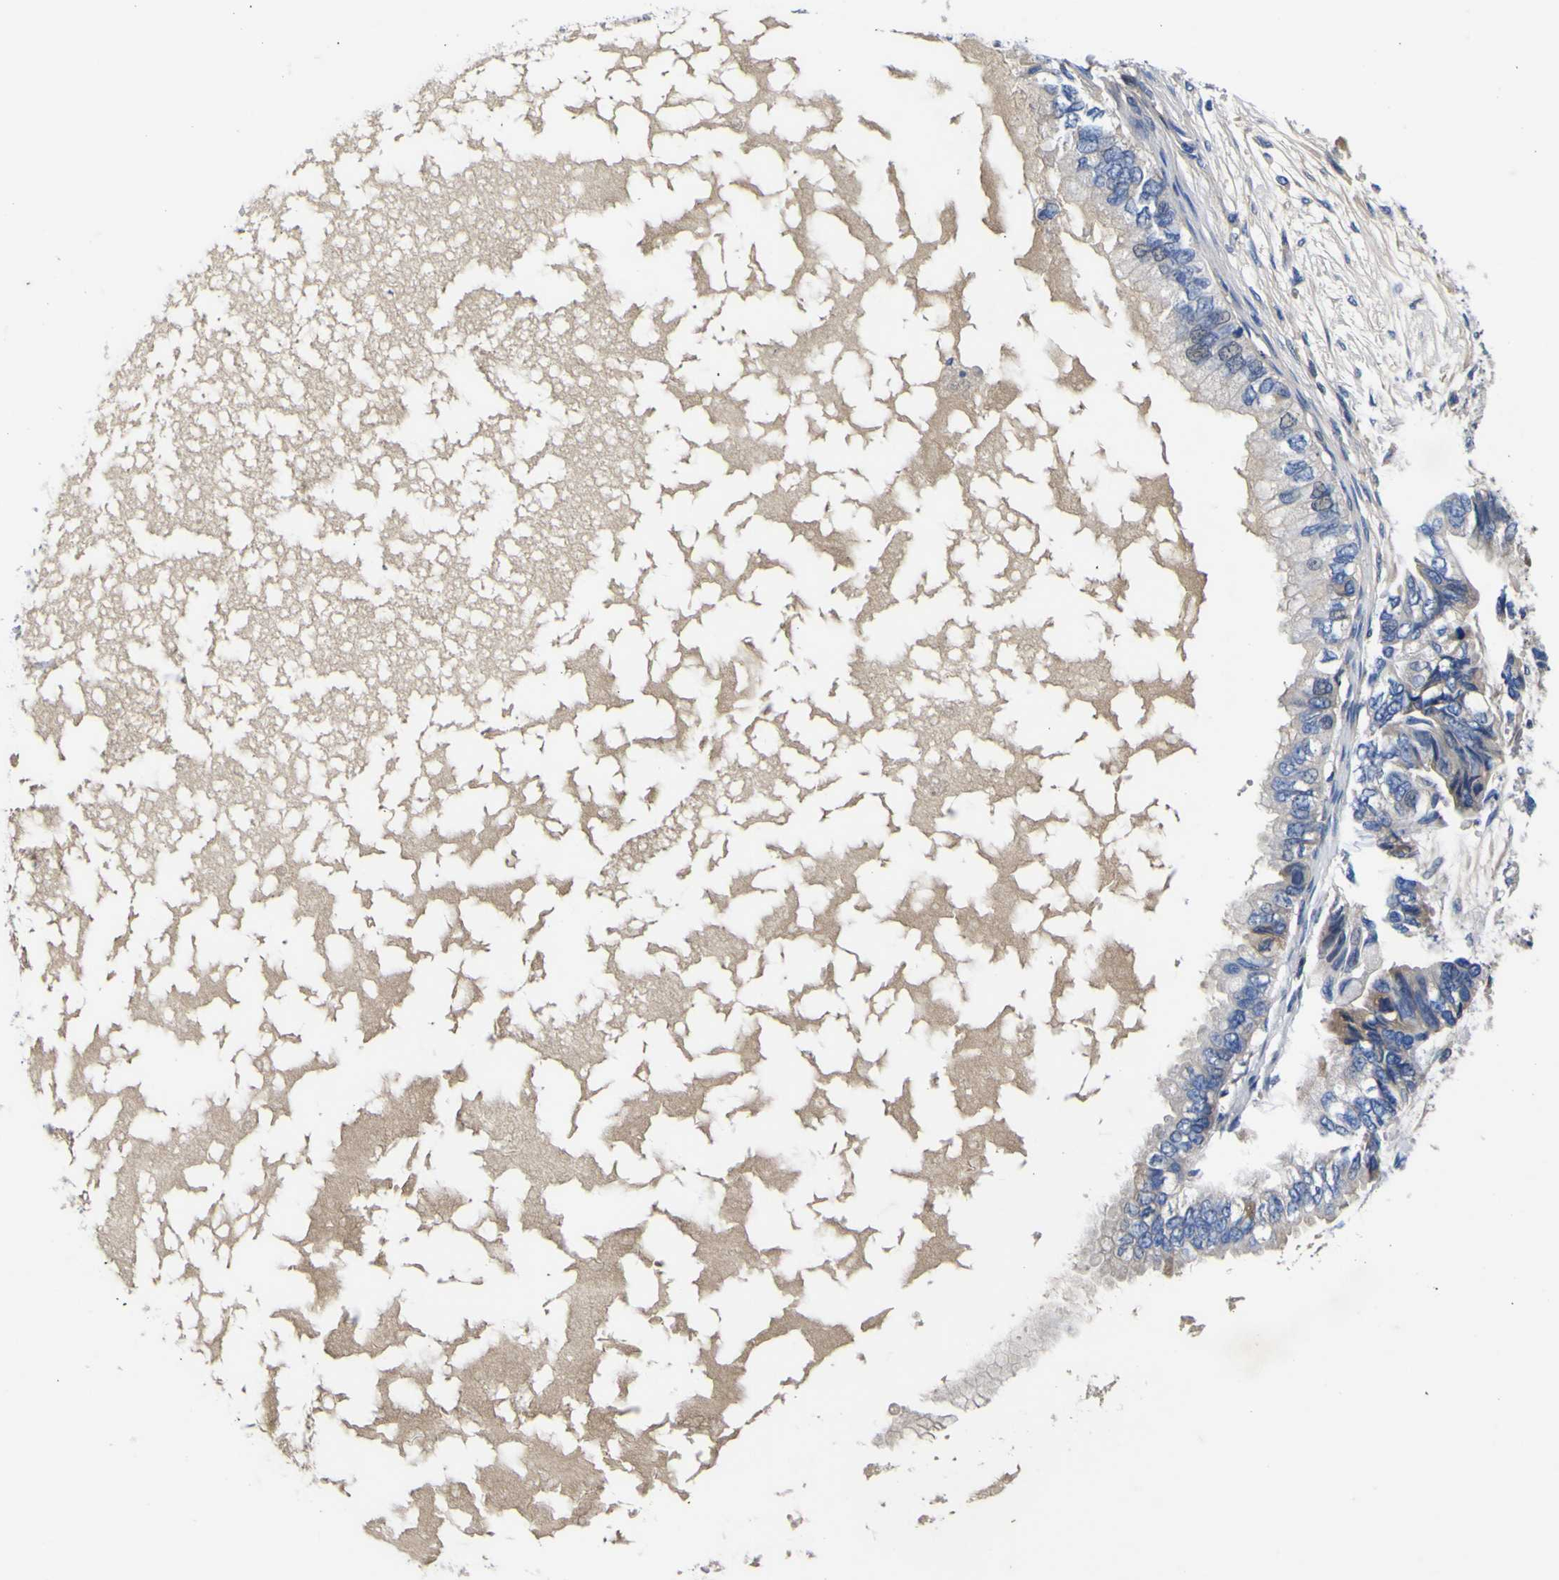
{"staining": {"intensity": "negative", "quantity": "none", "location": "none"}, "tissue": "ovarian cancer", "cell_type": "Tumor cells", "image_type": "cancer", "snomed": [{"axis": "morphology", "description": "Cystadenocarcinoma, mucinous, NOS"}, {"axis": "topography", "description": "Ovary"}], "caption": "Photomicrograph shows no protein staining in tumor cells of ovarian mucinous cystadenocarcinoma tissue.", "gene": "VASN", "patient": {"sex": "female", "age": 80}}